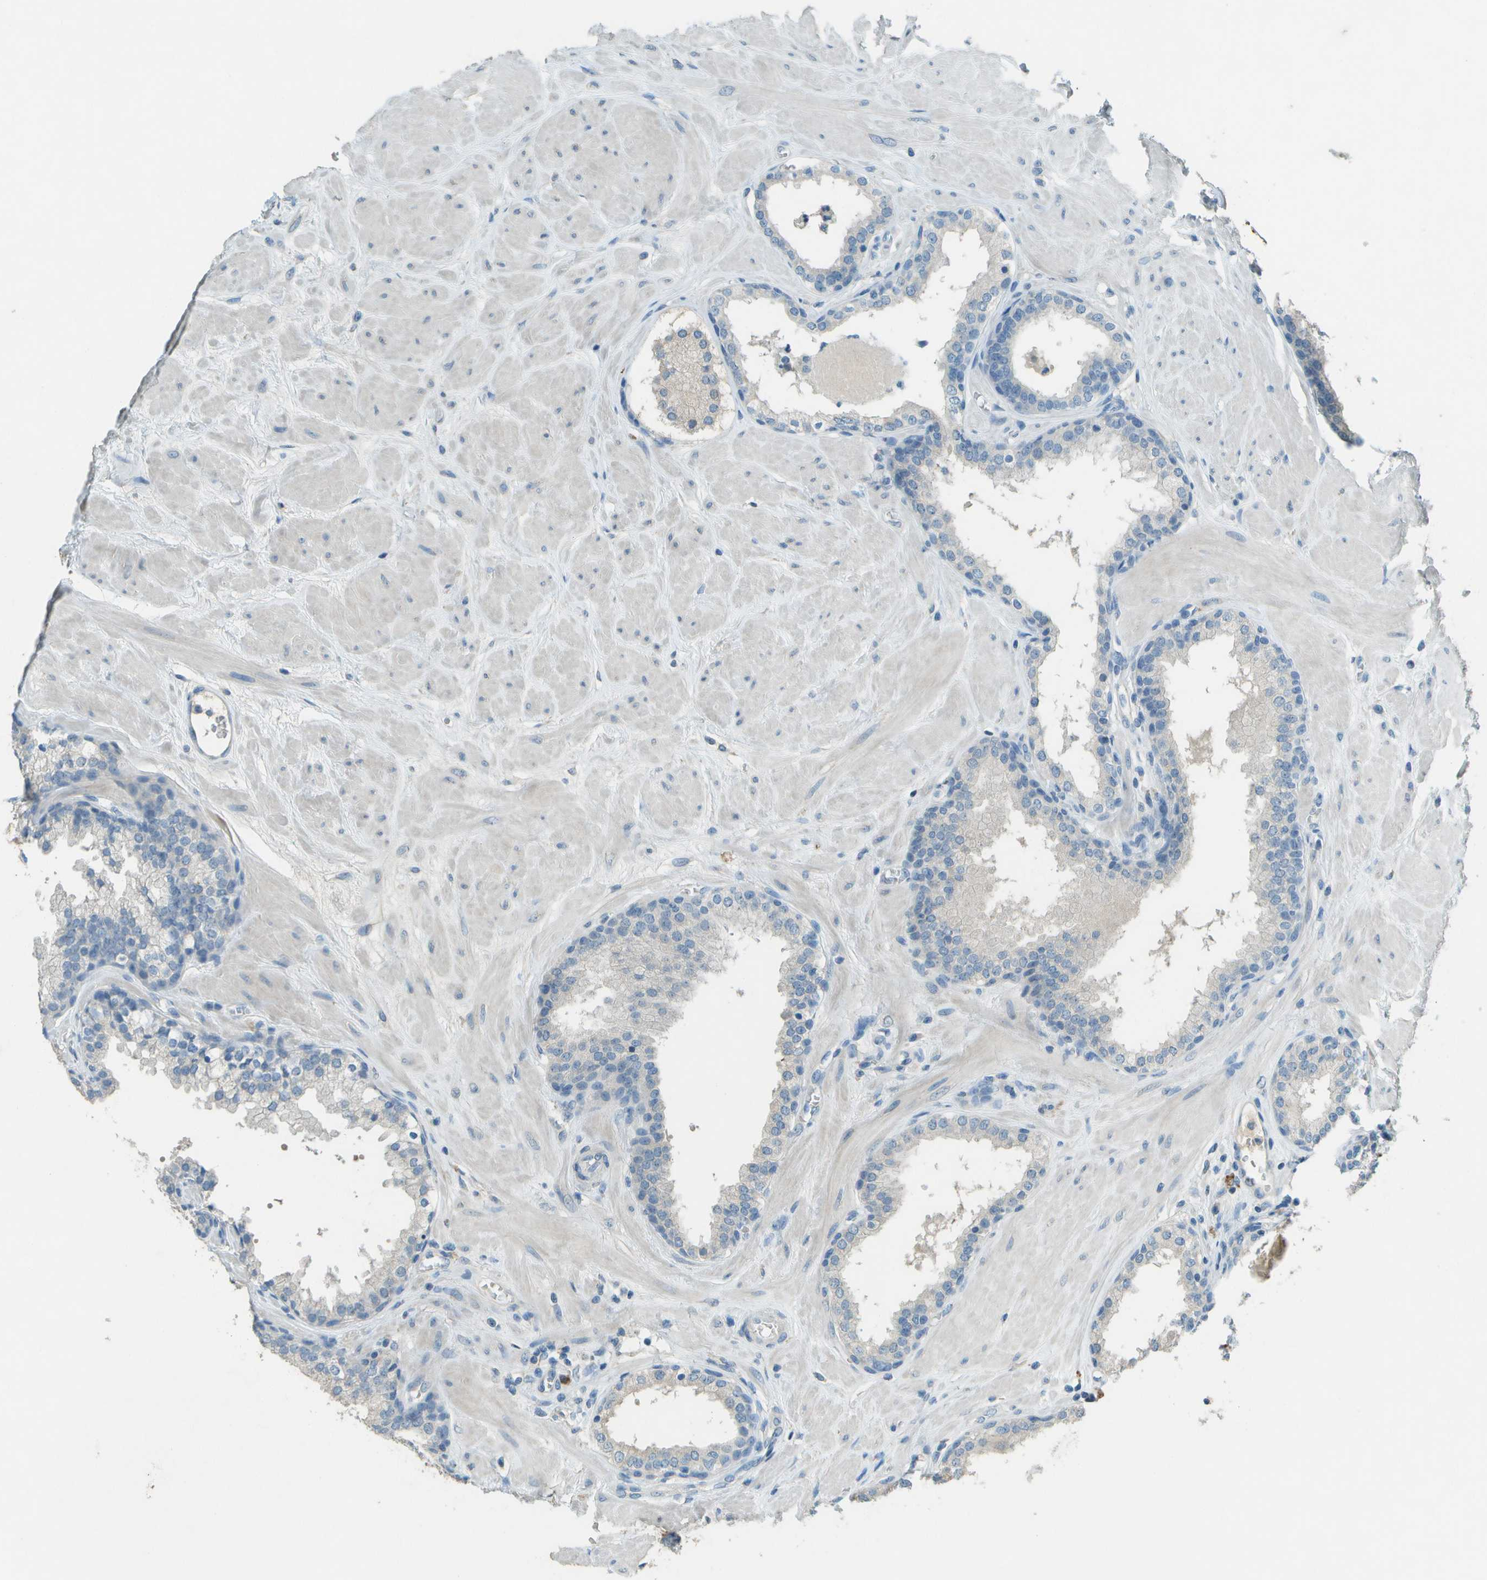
{"staining": {"intensity": "negative", "quantity": "none", "location": "none"}, "tissue": "prostate", "cell_type": "Glandular cells", "image_type": "normal", "snomed": [{"axis": "morphology", "description": "Normal tissue, NOS"}, {"axis": "topography", "description": "Prostate"}], "caption": "Photomicrograph shows no protein staining in glandular cells of unremarkable prostate. The staining was performed using DAB to visualize the protein expression in brown, while the nuclei were stained in blue with hematoxylin (Magnification: 20x).", "gene": "LGI2", "patient": {"sex": "male", "age": 51}}